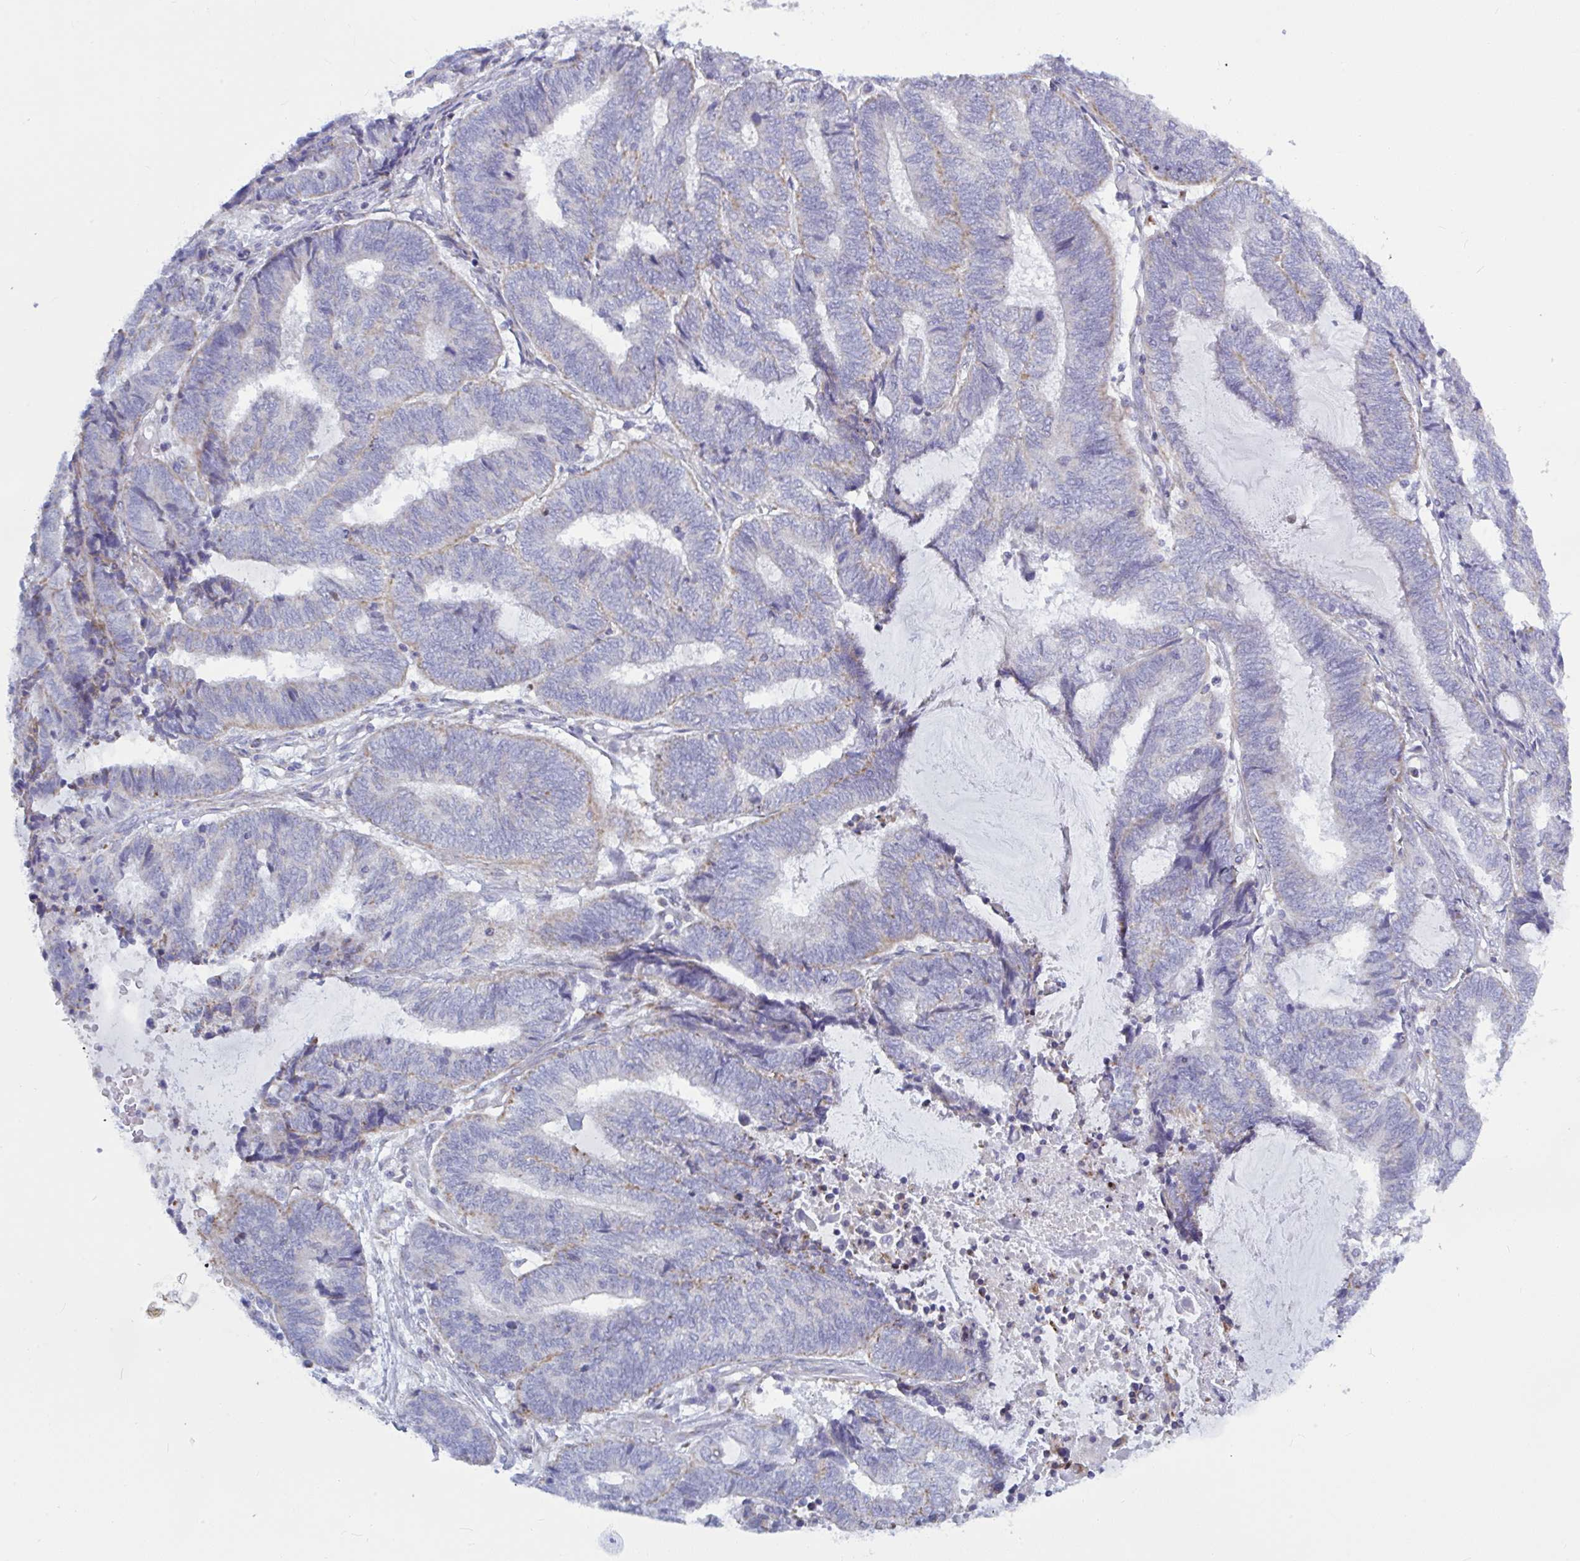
{"staining": {"intensity": "weak", "quantity": "<25%", "location": "cytoplasmic/membranous"}, "tissue": "endometrial cancer", "cell_type": "Tumor cells", "image_type": "cancer", "snomed": [{"axis": "morphology", "description": "Adenocarcinoma, NOS"}, {"axis": "topography", "description": "Uterus"}, {"axis": "topography", "description": "Endometrium"}], "caption": "Immunohistochemistry image of endometrial adenocarcinoma stained for a protein (brown), which reveals no expression in tumor cells. The staining was performed using DAB to visualize the protein expression in brown, while the nuclei were stained in blue with hematoxylin (Magnification: 20x).", "gene": "ATG9A", "patient": {"sex": "female", "age": 70}}